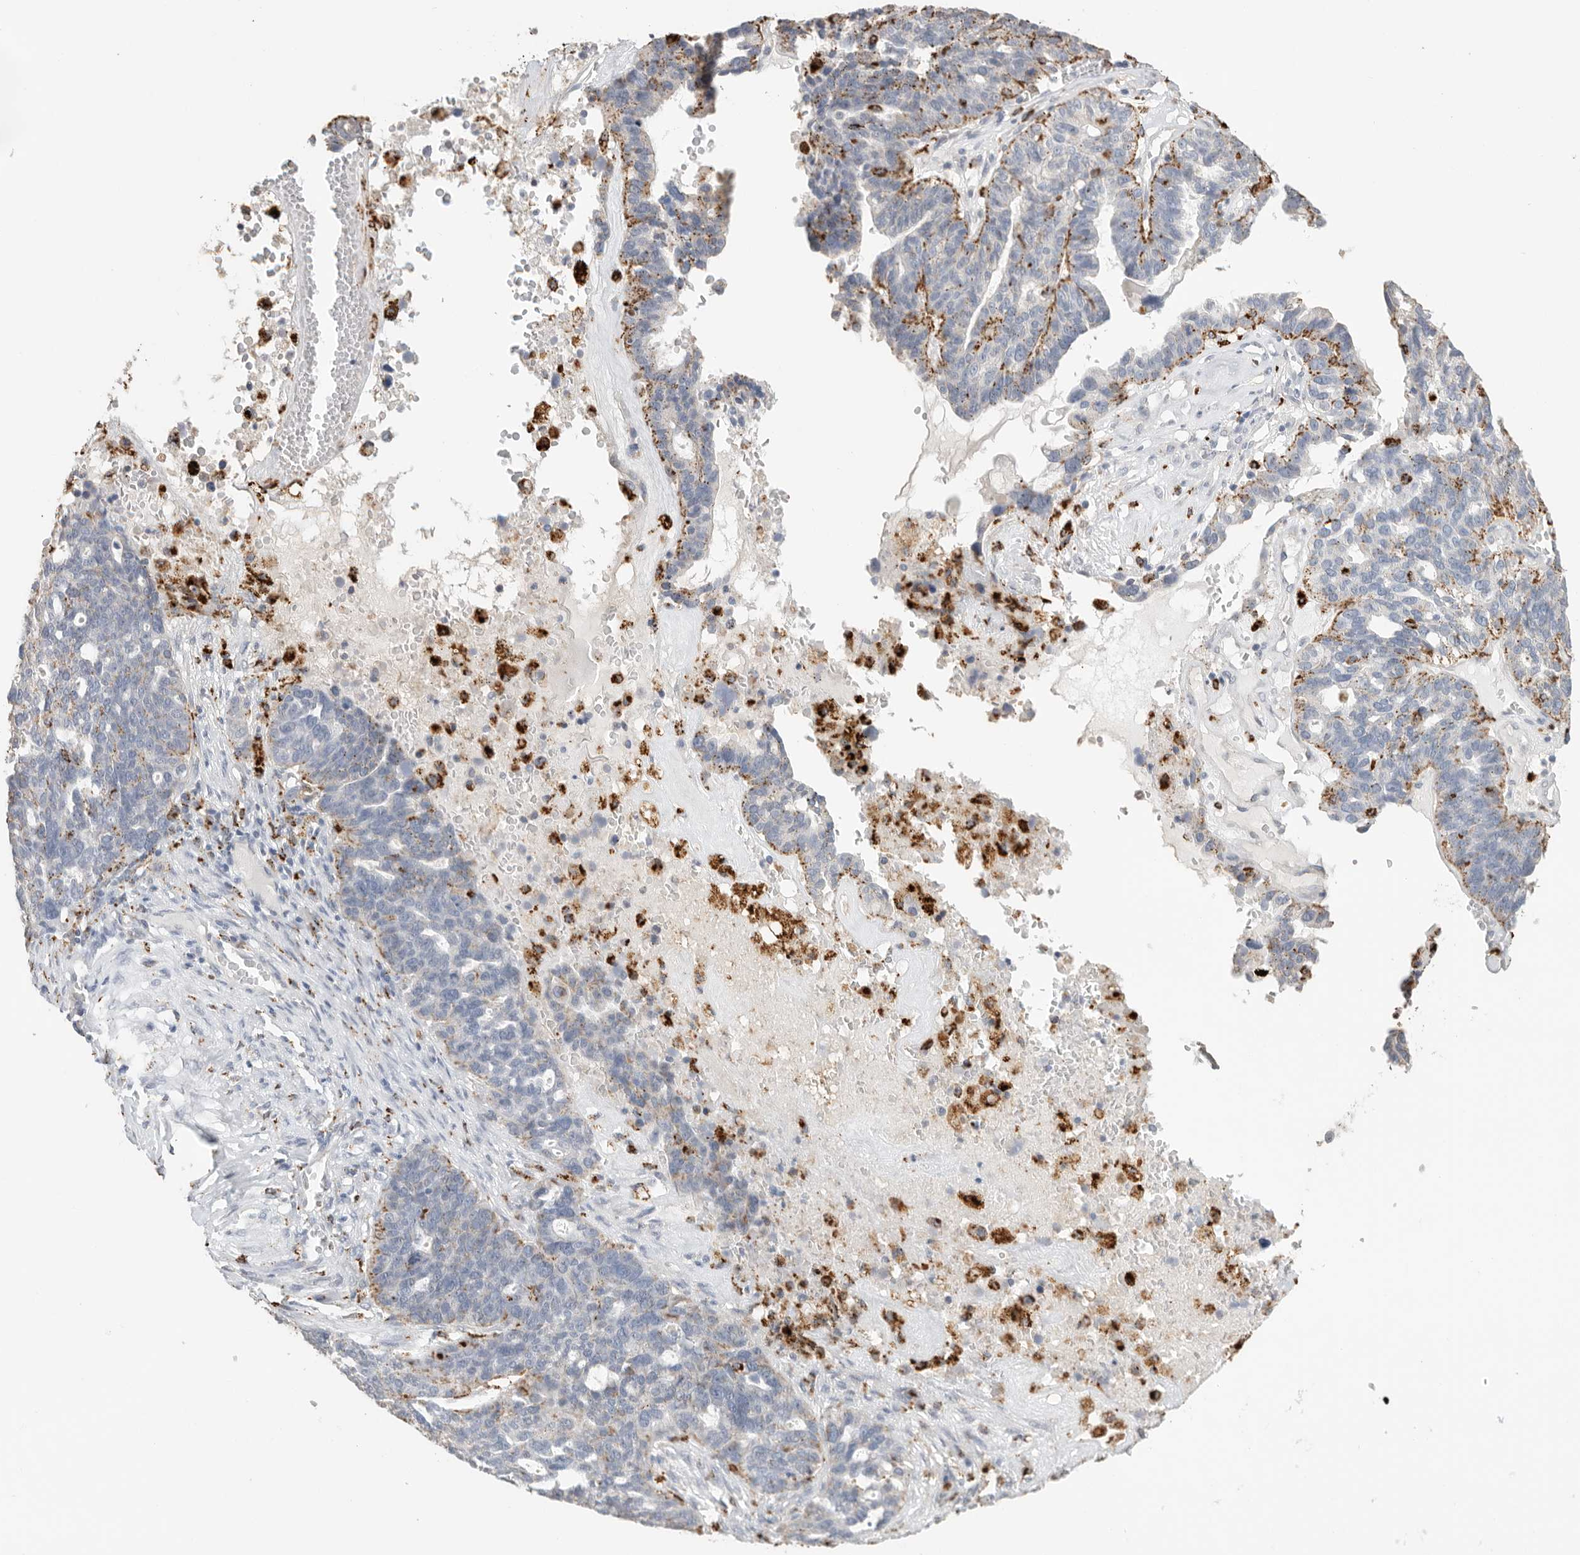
{"staining": {"intensity": "moderate", "quantity": "<25%", "location": "cytoplasmic/membranous"}, "tissue": "ovarian cancer", "cell_type": "Tumor cells", "image_type": "cancer", "snomed": [{"axis": "morphology", "description": "Cystadenocarcinoma, serous, NOS"}, {"axis": "topography", "description": "Ovary"}], "caption": "A brown stain highlights moderate cytoplasmic/membranous expression of a protein in ovarian cancer tumor cells. (brown staining indicates protein expression, while blue staining denotes nuclei).", "gene": "GGH", "patient": {"sex": "female", "age": 59}}